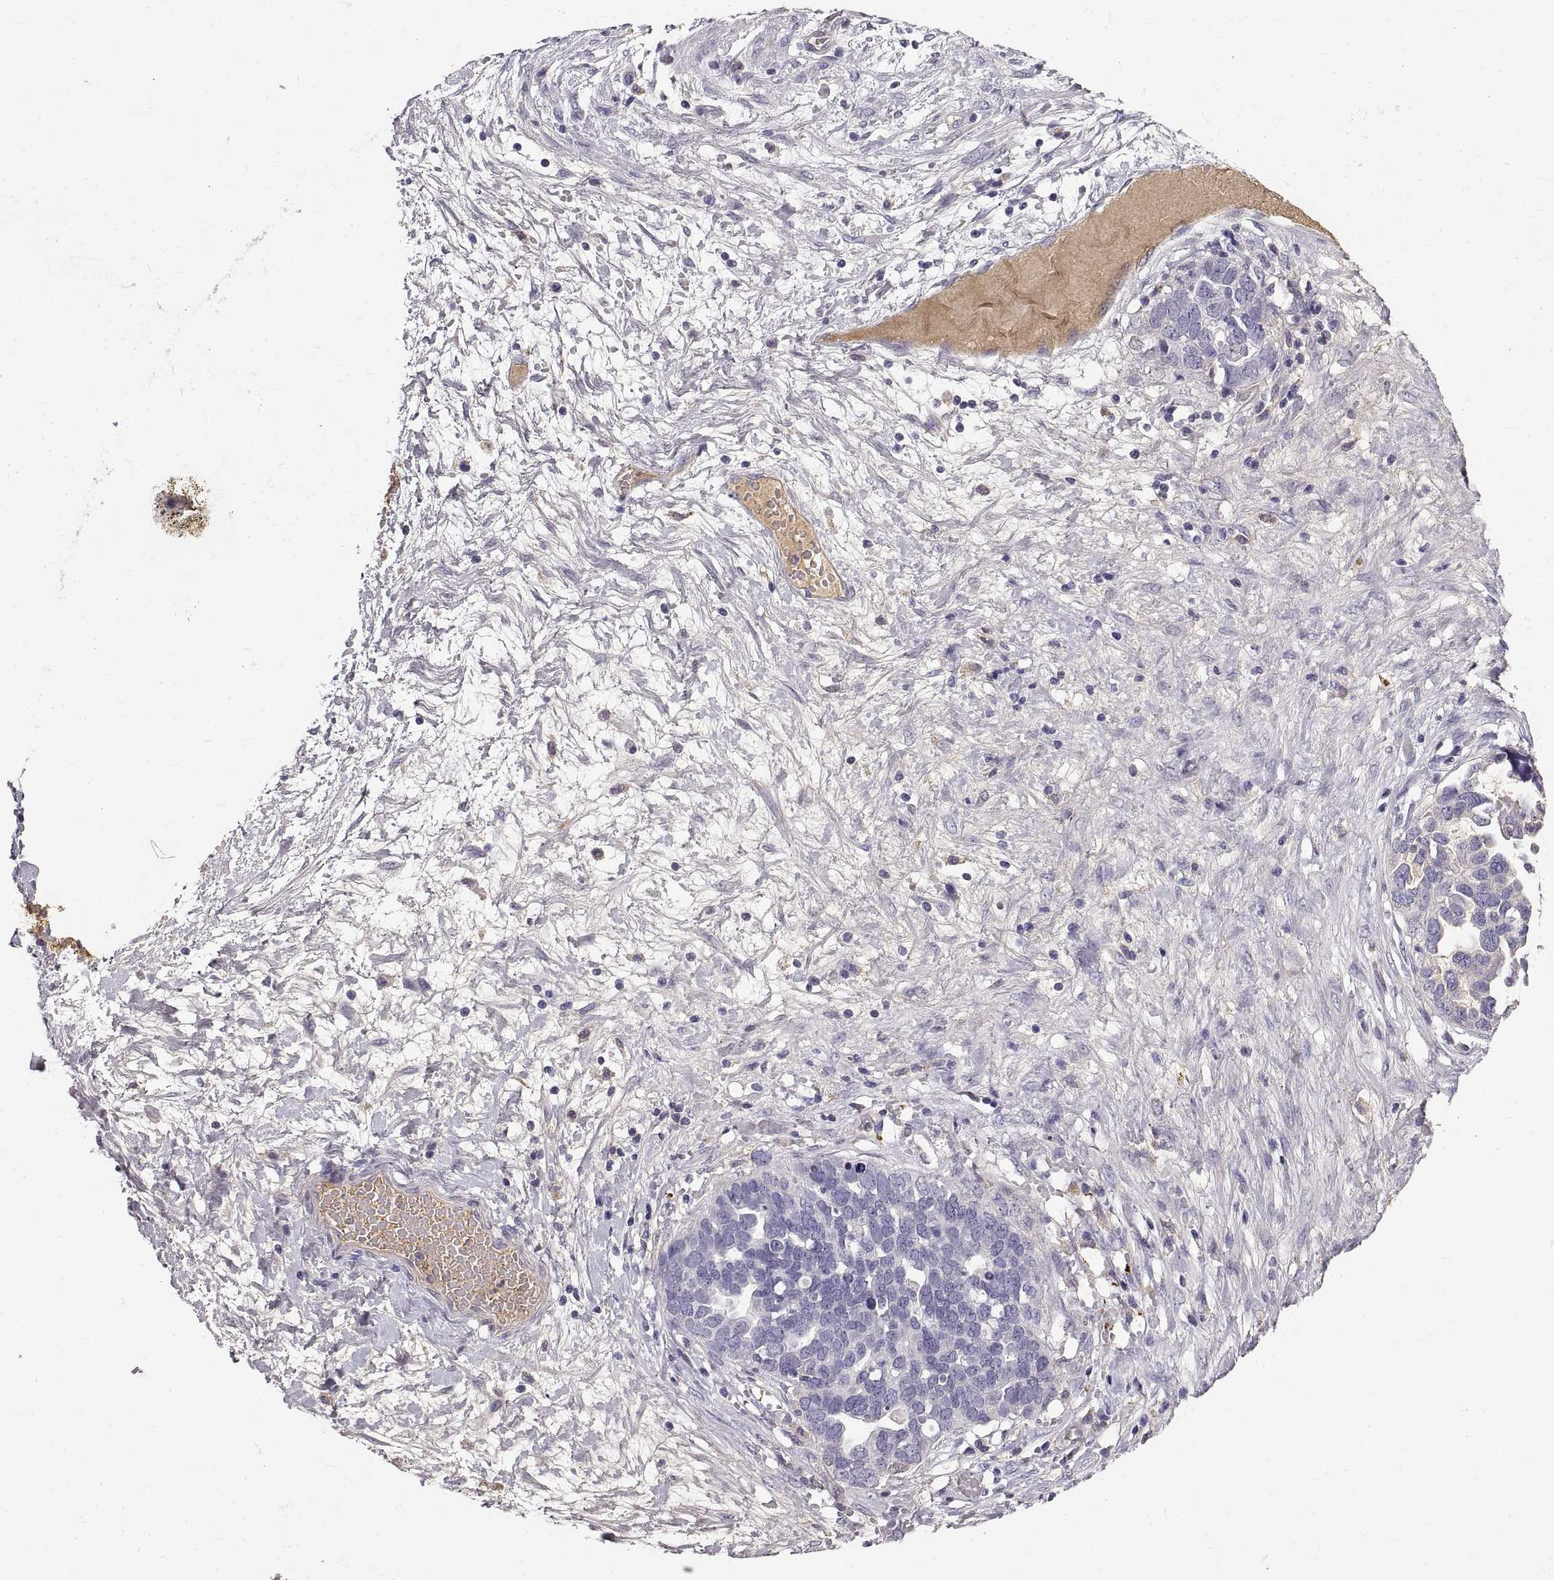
{"staining": {"intensity": "negative", "quantity": "none", "location": "none"}, "tissue": "ovarian cancer", "cell_type": "Tumor cells", "image_type": "cancer", "snomed": [{"axis": "morphology", "description": "Cystadenocarcinoma, serous, NOS"}, {"axis": "topography", "description": "Ovary"}], "caption": "IHC micrograph of human ovarian cancer (serous cystadenocarcinoma) stained for a protein (brown), which exhibits no staining in tumor cells.", "gene": "ADAM32", "patient": {"sex": "female", "age": 54}}